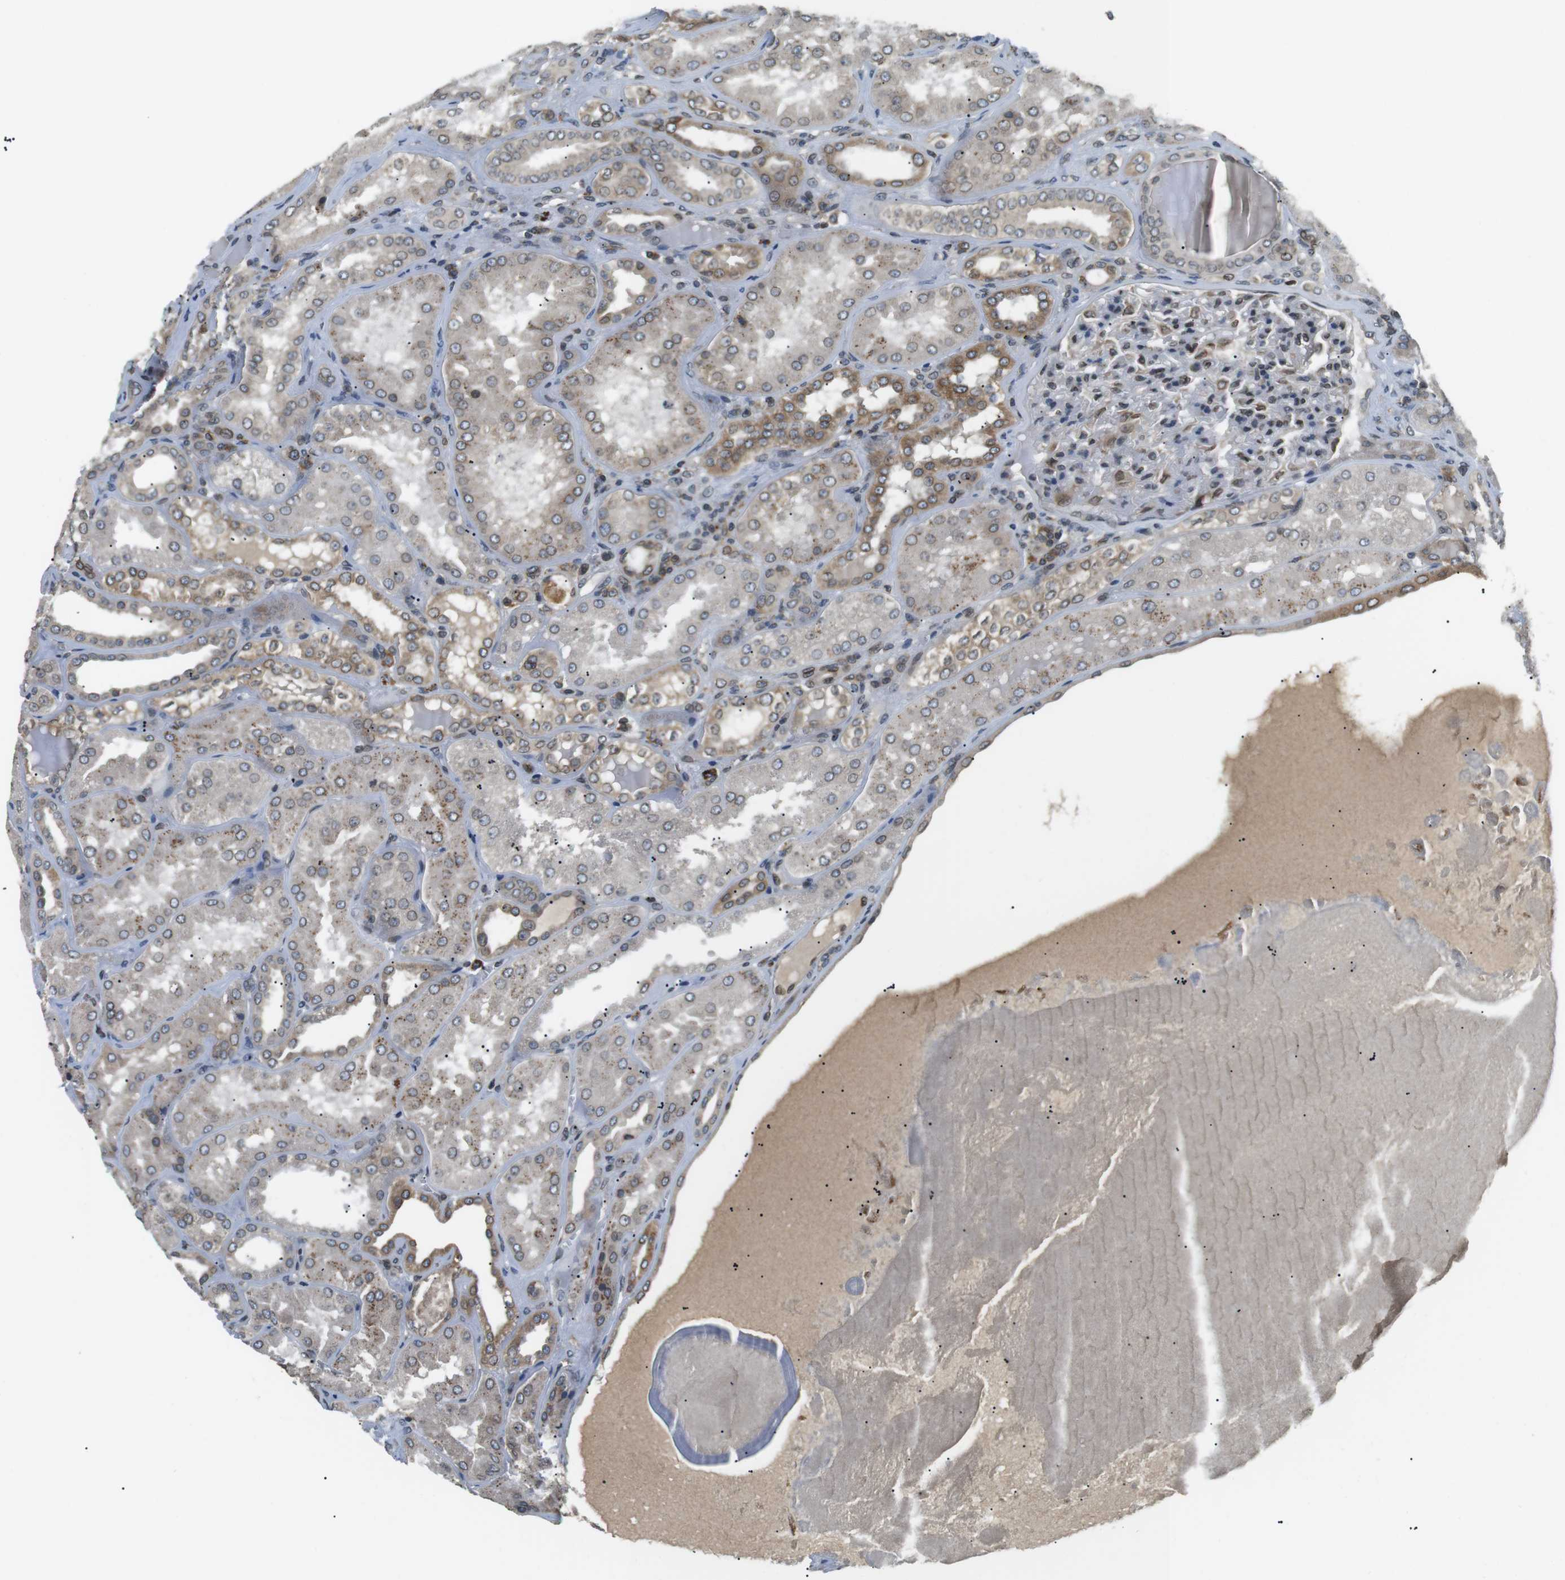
{"staining": {"intensity": "strong", "quantity": "25%-75%", "location": "cytoplasmic/membranous,nuclear"}, "tissue": "kidney", "cell_type": "Cells in glomeruli", "image_type": "normal", "snomed": [{"axis": "morphology", "description": "Normal tissue, NOS"}, {"axis": "topography", "description": "Kidney"}], "caption": "DAB immunohistochemical staining of benign human kidney exhibits strong cytoplasmic/membranous,nuclear protein staining in about 25%-75% of cells in glomeruli.", "gene": "TMX4", "patient": {"sex": "female", "age": 56}}